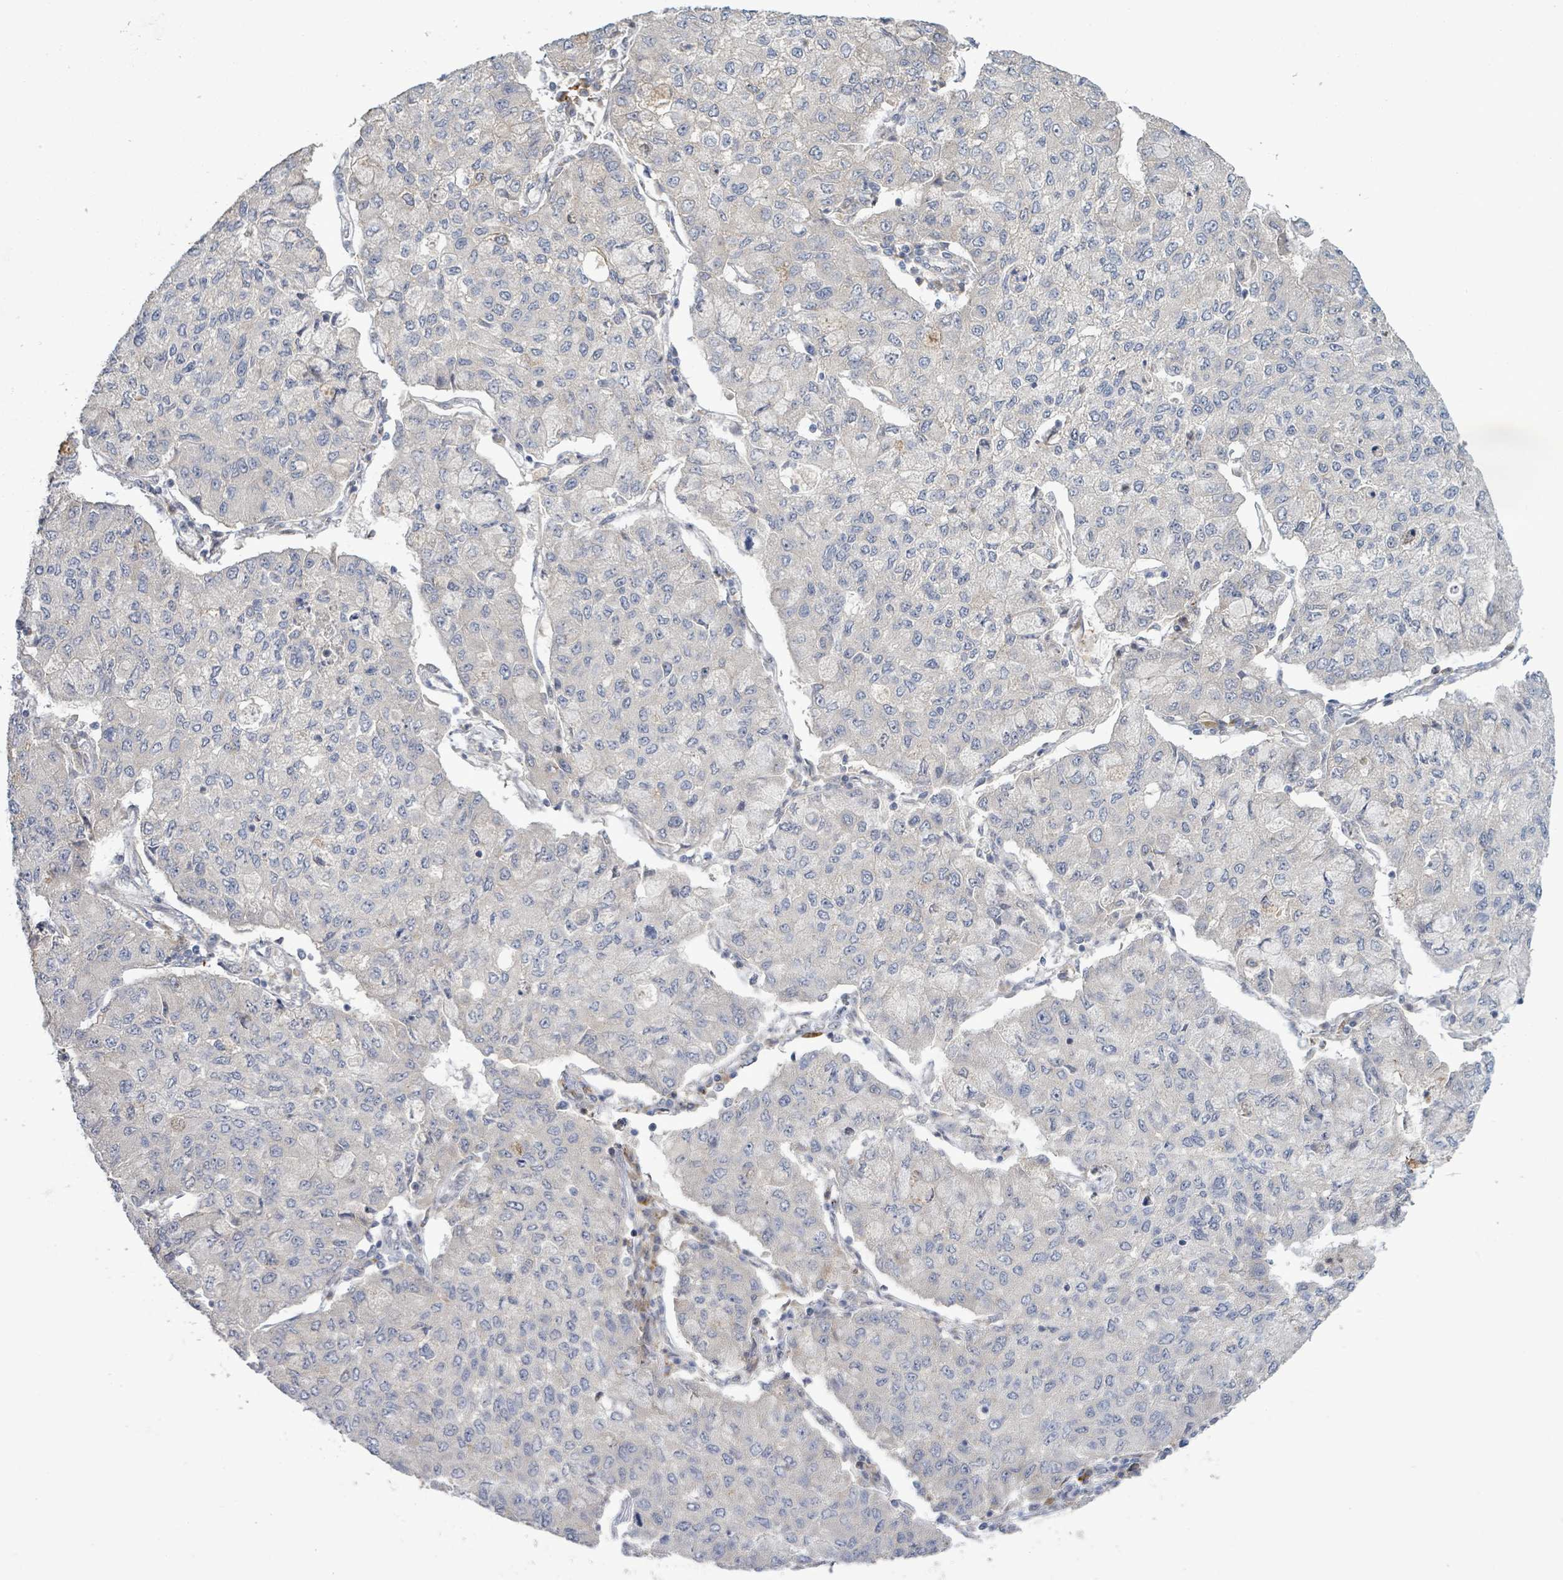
{"staining": {"intensity": "negative", "quantity": "none", "location": "none"}, "tissue": "lung cancer", "cell_type": "Tumor cells", "image_type": "cancer", "snomed": [{"axis": "morphology", "description": "Squamous cell carcinoma, NOS"}, {"axis": "topography", "description": "Lung"}], "caption": "Immunohistochemistry histopathology image of human lung cancer (squamous cell carcinoma) stained for a protein (brown), which shows no expression in tumor cells. (DAB immunohistochemistry (IHC) with hematoxylin counter stain).", "gene": "SLIT3", "patient": {"sex": "male", "age": 74}}